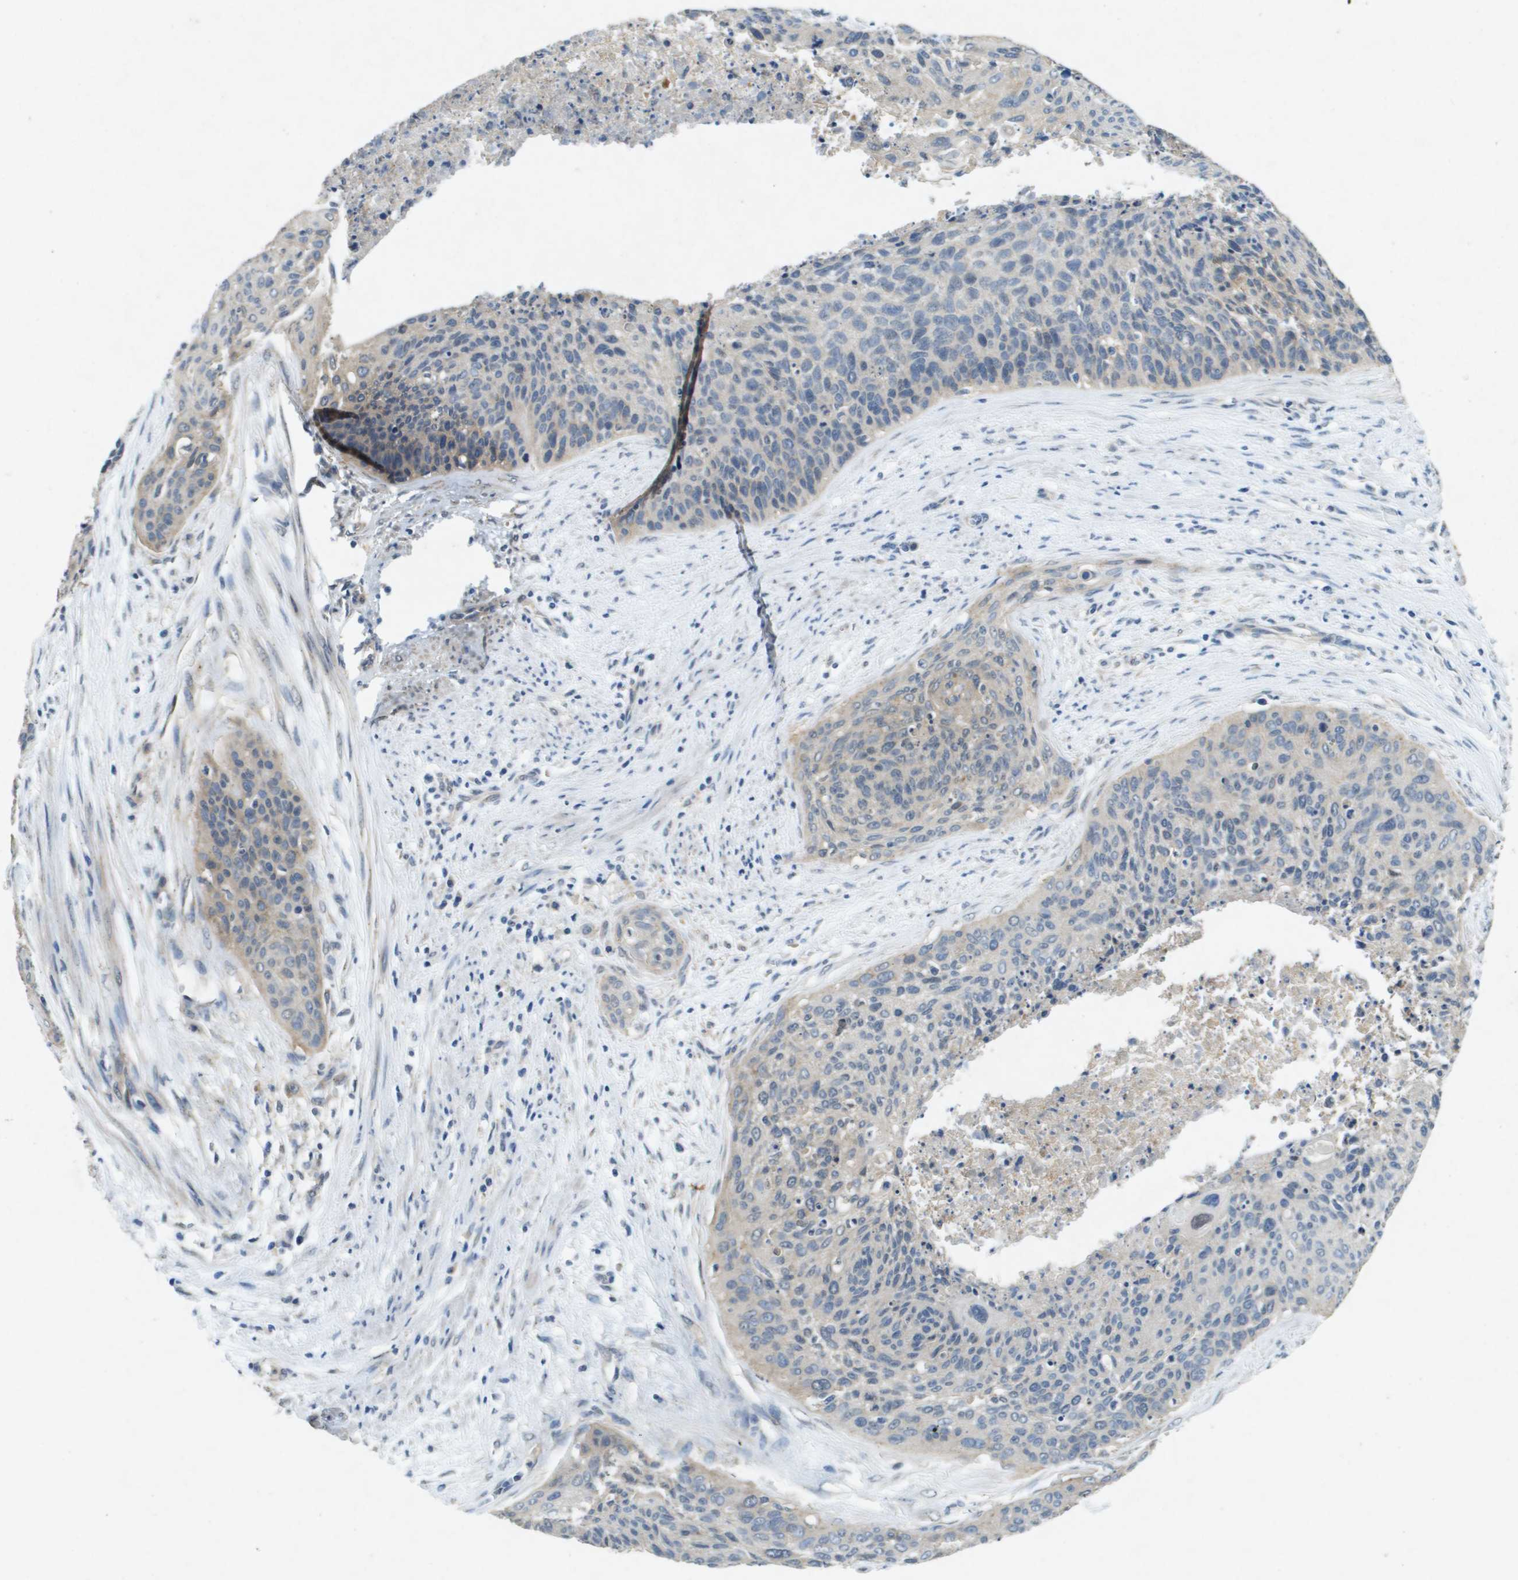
{"staining": {"intensity": "weak", "quantity": "<25%", "location": "cytoplasmic/membranous"}, "tissue": "cervical cancer", "cell_type": "Tumor cells", "image_type": "cancer", "snomed": [{"axis": "morphology", "description": "Squamous cell carcinoma, NOS"}, {"axis": "topography", "description": "Cervix"}], "caption": "An immunohistochemistry (IHC) photomicrograph of cervical cancer is shown. There is no staining in tumor cells of cervical cancer.", "gene": "PTPRT", "patient": {"sex": "female", "age": 55}}